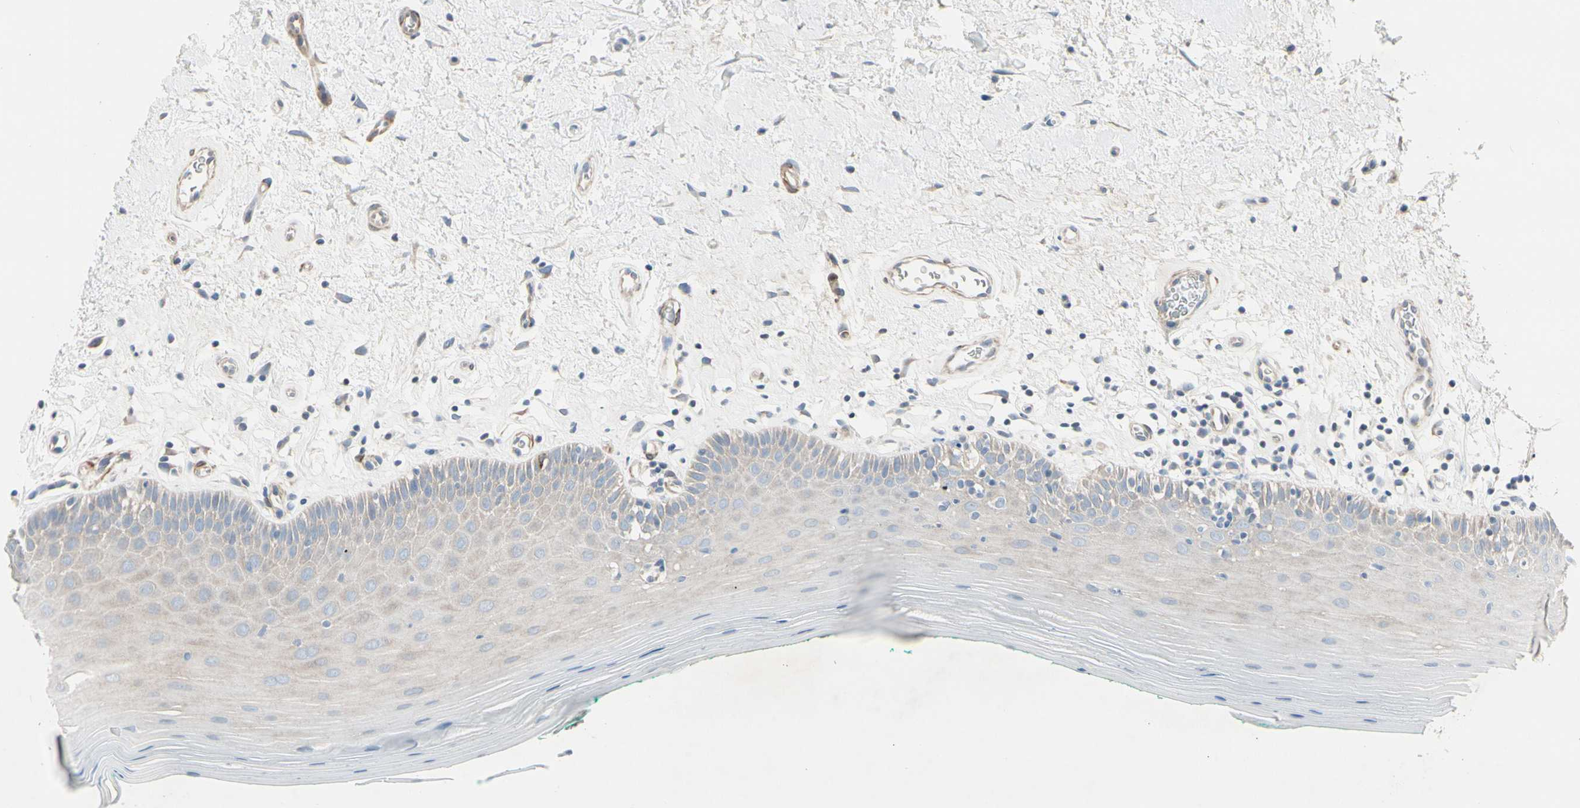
{"staining": {"intensity": "weak", "quantity": "25%-75%", "location": "cytoplasmic/membranous"}, "tissue": "oral mucosa", "cell_type": "Squamous epithelial cells", "image_type": "normal", "snomed": [{"axis": "morphology", "description": "Normal tissue, NOS"}, {"axis": "topography", "description": "Skeletal muscle"}, {"axis": "topography", "description": "Oral tissue"}], "caption": "Immunohistochemistry of benign oral mucosa displays low levels of weak cytoplasmic/membranous expression in about 25%-75% of squamous epithelial cells. The protein of interest is stained brown, and the nuclei are stained in blue (DAB IHC with brightfield microscopy, high magnification).", "gene": "MAP2", "patient": {"sex": "male", "age": 58}}